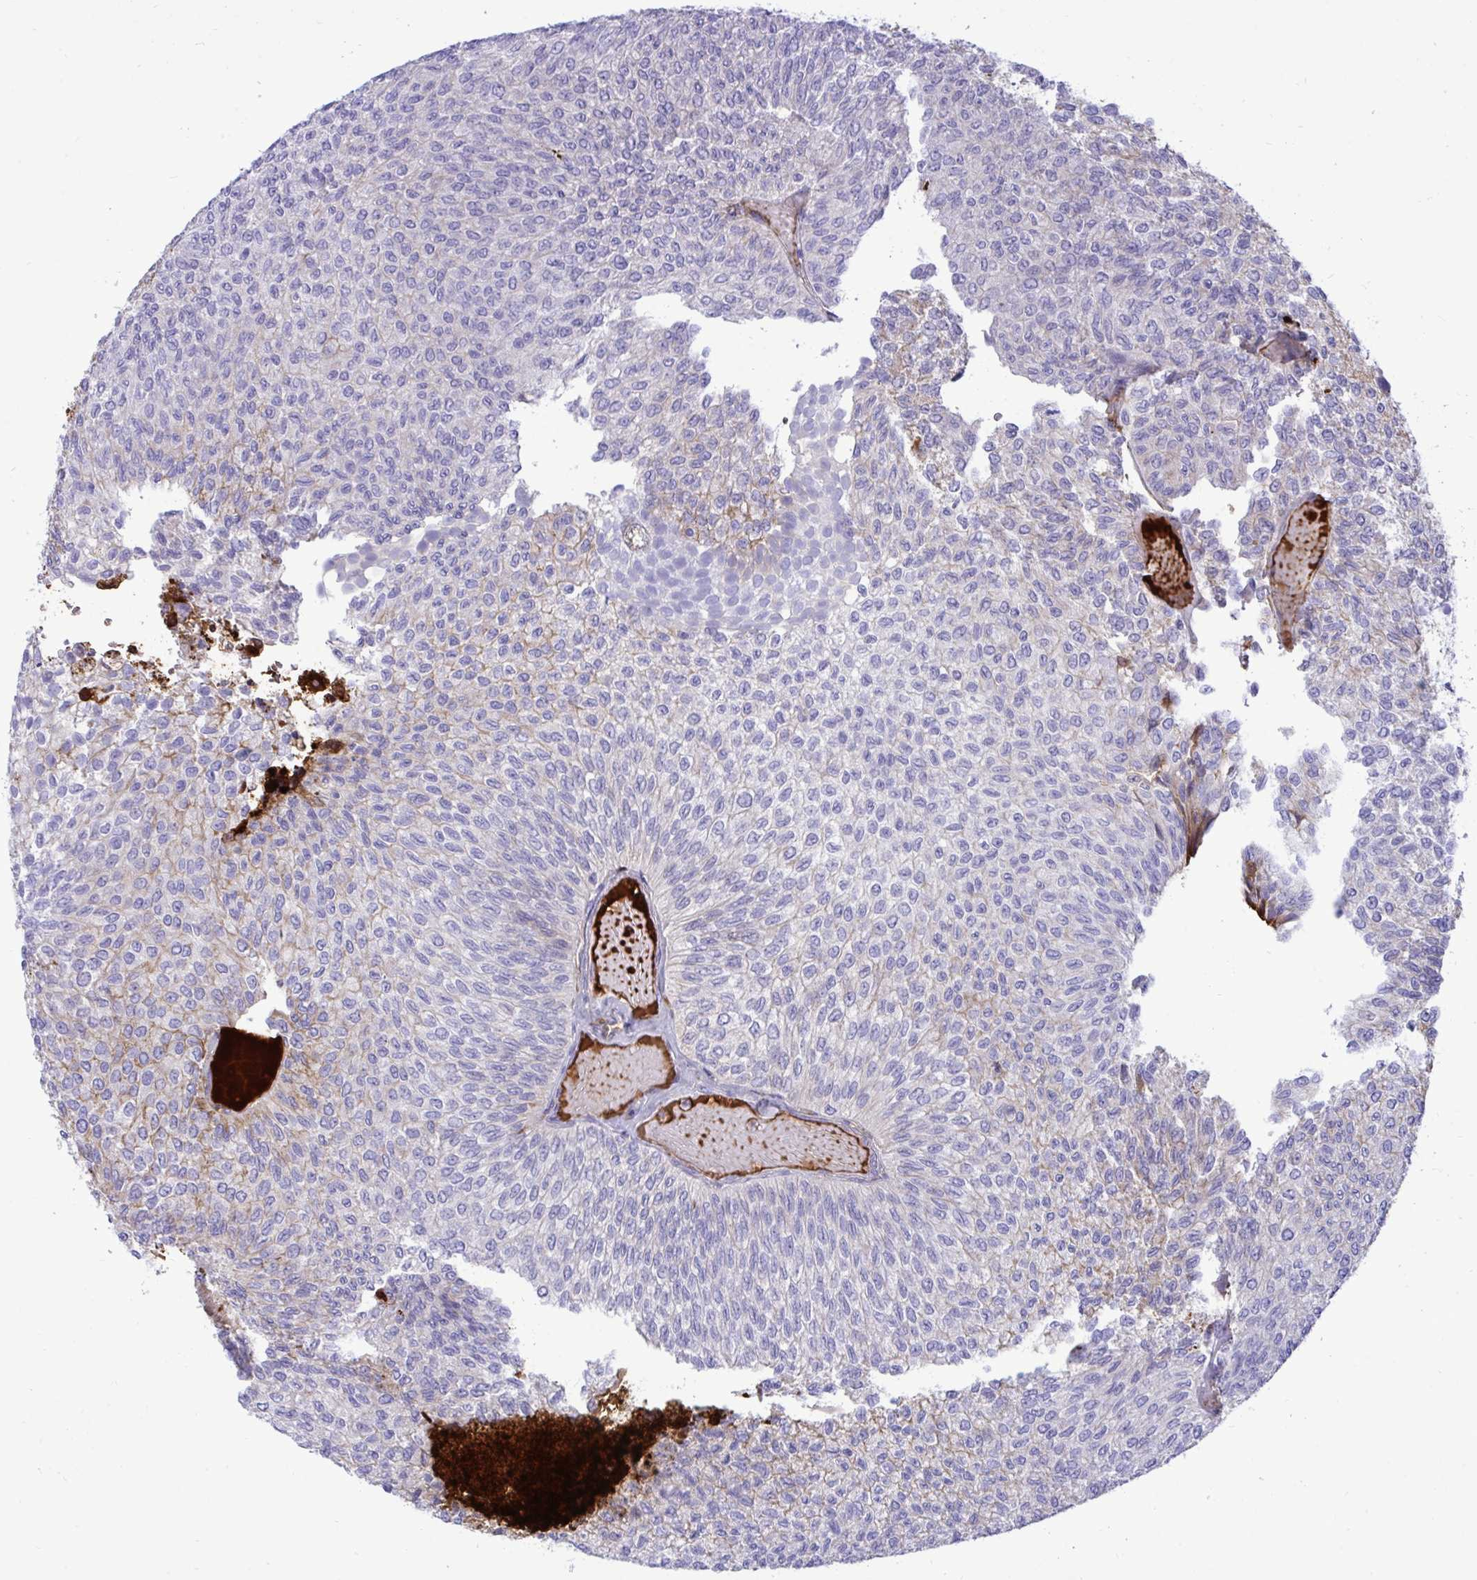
{"staining": {"intensity": "weak", "quantity": "<25%", "location": "cytoplasmic/membranous"}, "tissue": "urothelial cancer", "cell_type": "Tumor cells", "image_type": "cancer", "snomed": [{"axis": "morphology", "description": "Urothelial carcinoma, Low grade"}, {"axis": "topography", "description": "Urinary bladder"}], "caption": "IHC of human low-grade urothelial carcinoma exhibits no staining in tumor cells.", "gene": "F2", "patient": {"sex": "male", "age": 78}}